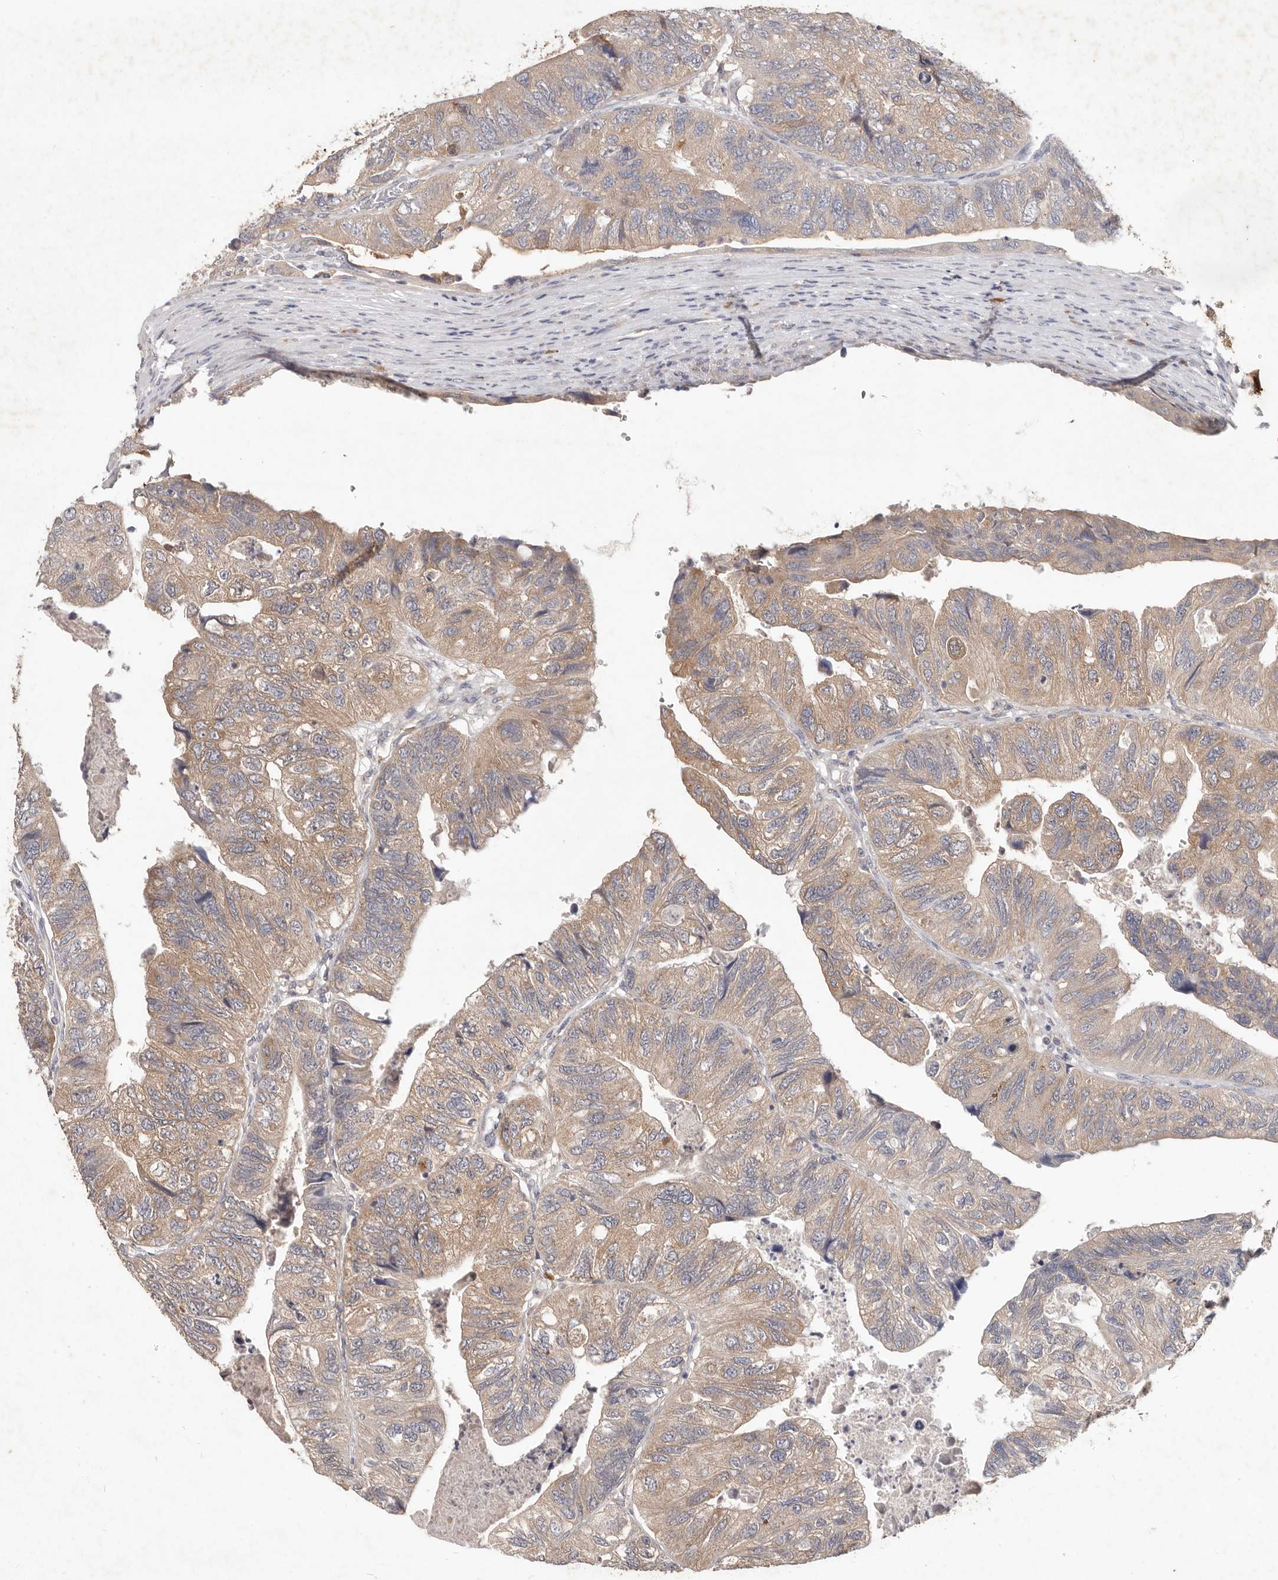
{"staining": {"intensity": "weak", "quantity": ">75%", "location": "cytoplasmic/membranous"}, "tissue": "colorectal cancer", "cell_type": "Tumor cells", "image_type": "cancer", "snomed": [{"axis": "morphology", "description": "Adenocarcinoma, NOS"}, {"axis": "topography", "description": "Rectum"}], "caption": "High-power microscopy captured an immunohistochemistry histopathology image of colorectal cancer (adenocarcinoma), revealing weak cytoplasmic/membranous expression in about >75% of tumor cells. The staining was performed using DAB, with brown indicating positive protein expression. Nuclei are stained blue with hematoxylin.", "gene": "WDR77", "patient": {"sex": "male", "age": 63}}